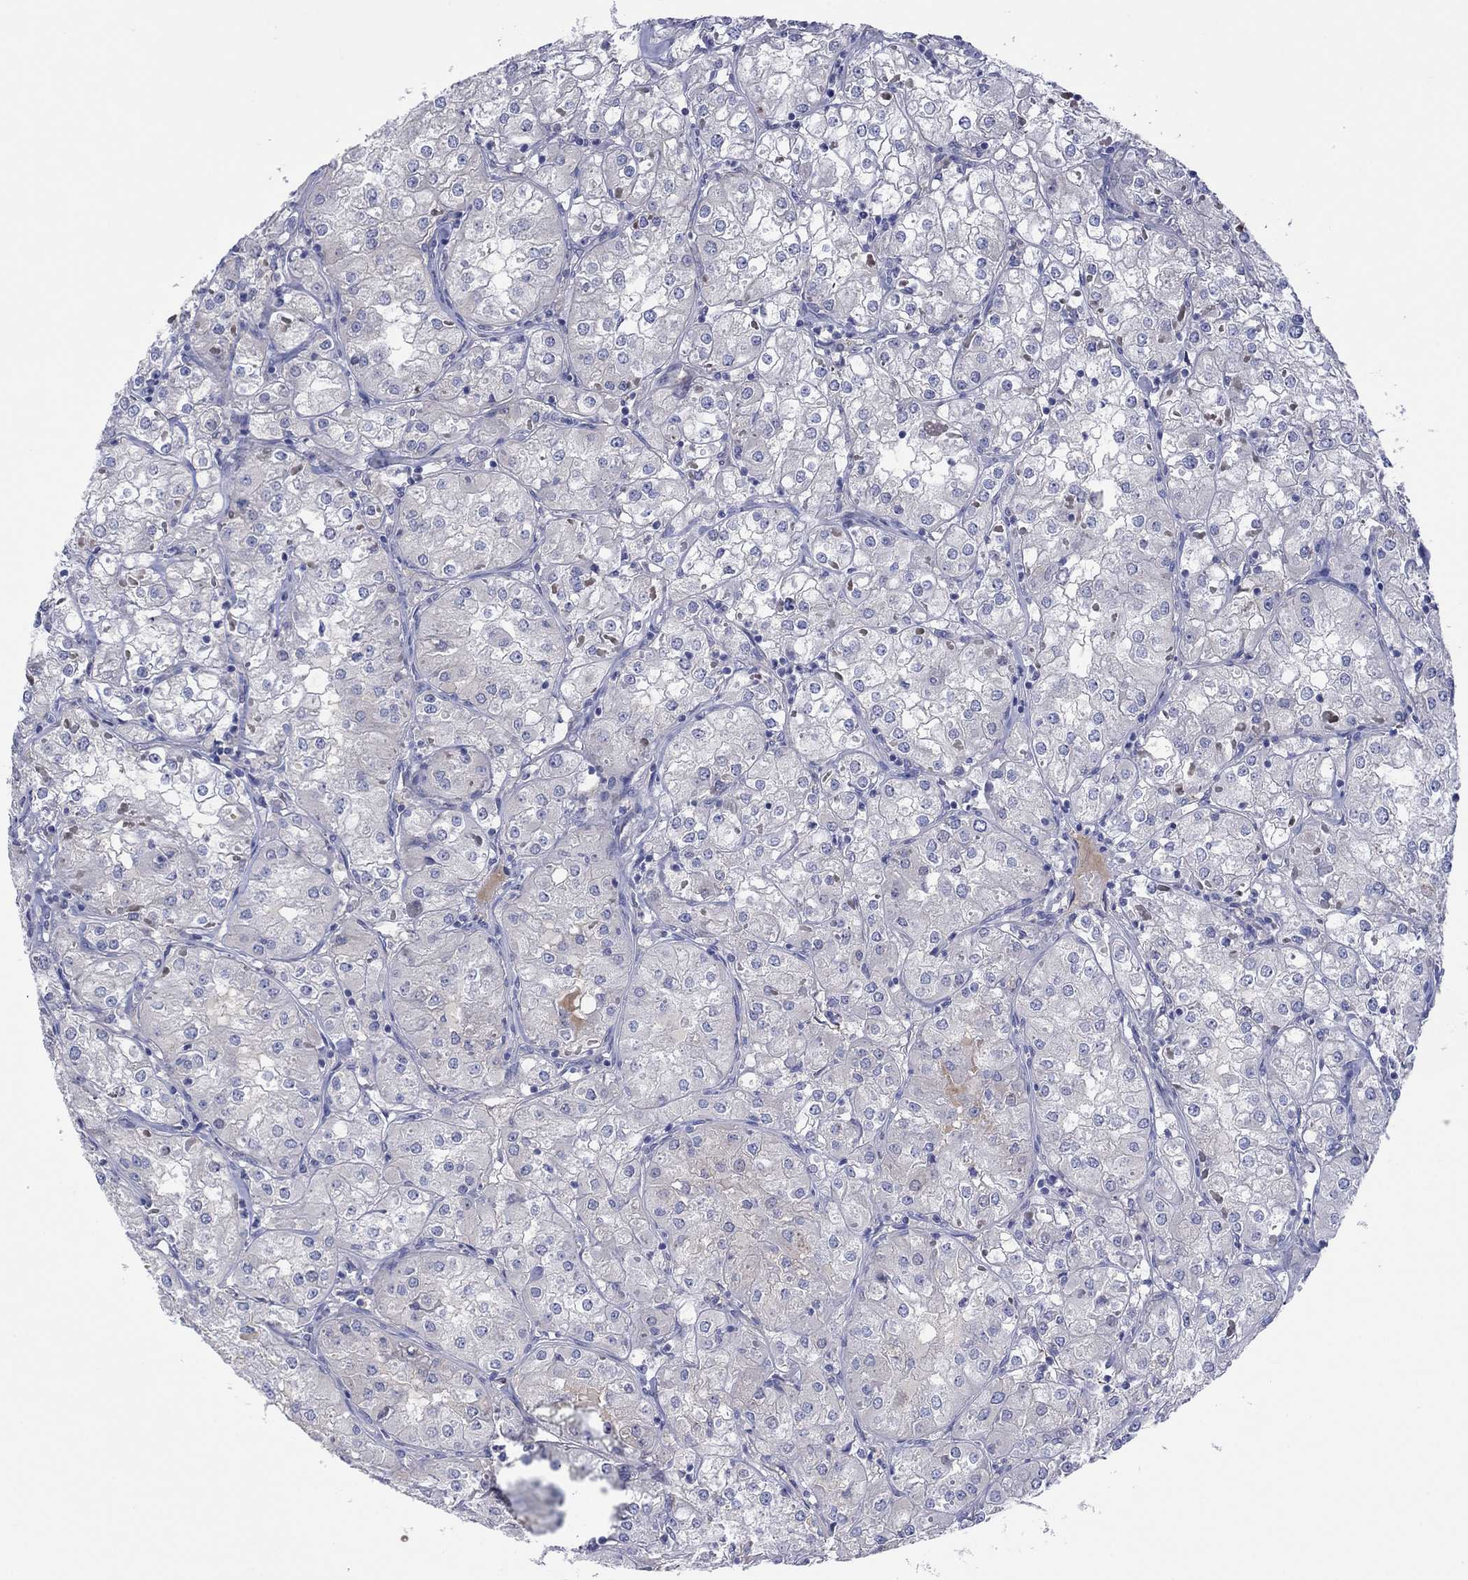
{"staining": {"intensity": "negative", "quantity": "none", "location": "none"}, "tissue": "renal cancer", "cell_type": "Tumor cells", "image_type": "cancer", "snomed": [{"axis": "morphology", "description": "Adenocarcinoma, NOS"}, {"axis": "topography", "description": "Kidney"}], "caption": "An image of human adenocarcinoma (renal) is negative for staining in tumor cells.", "gene": "PLCL2", "patient": {"sex": "male", "age": 77}}